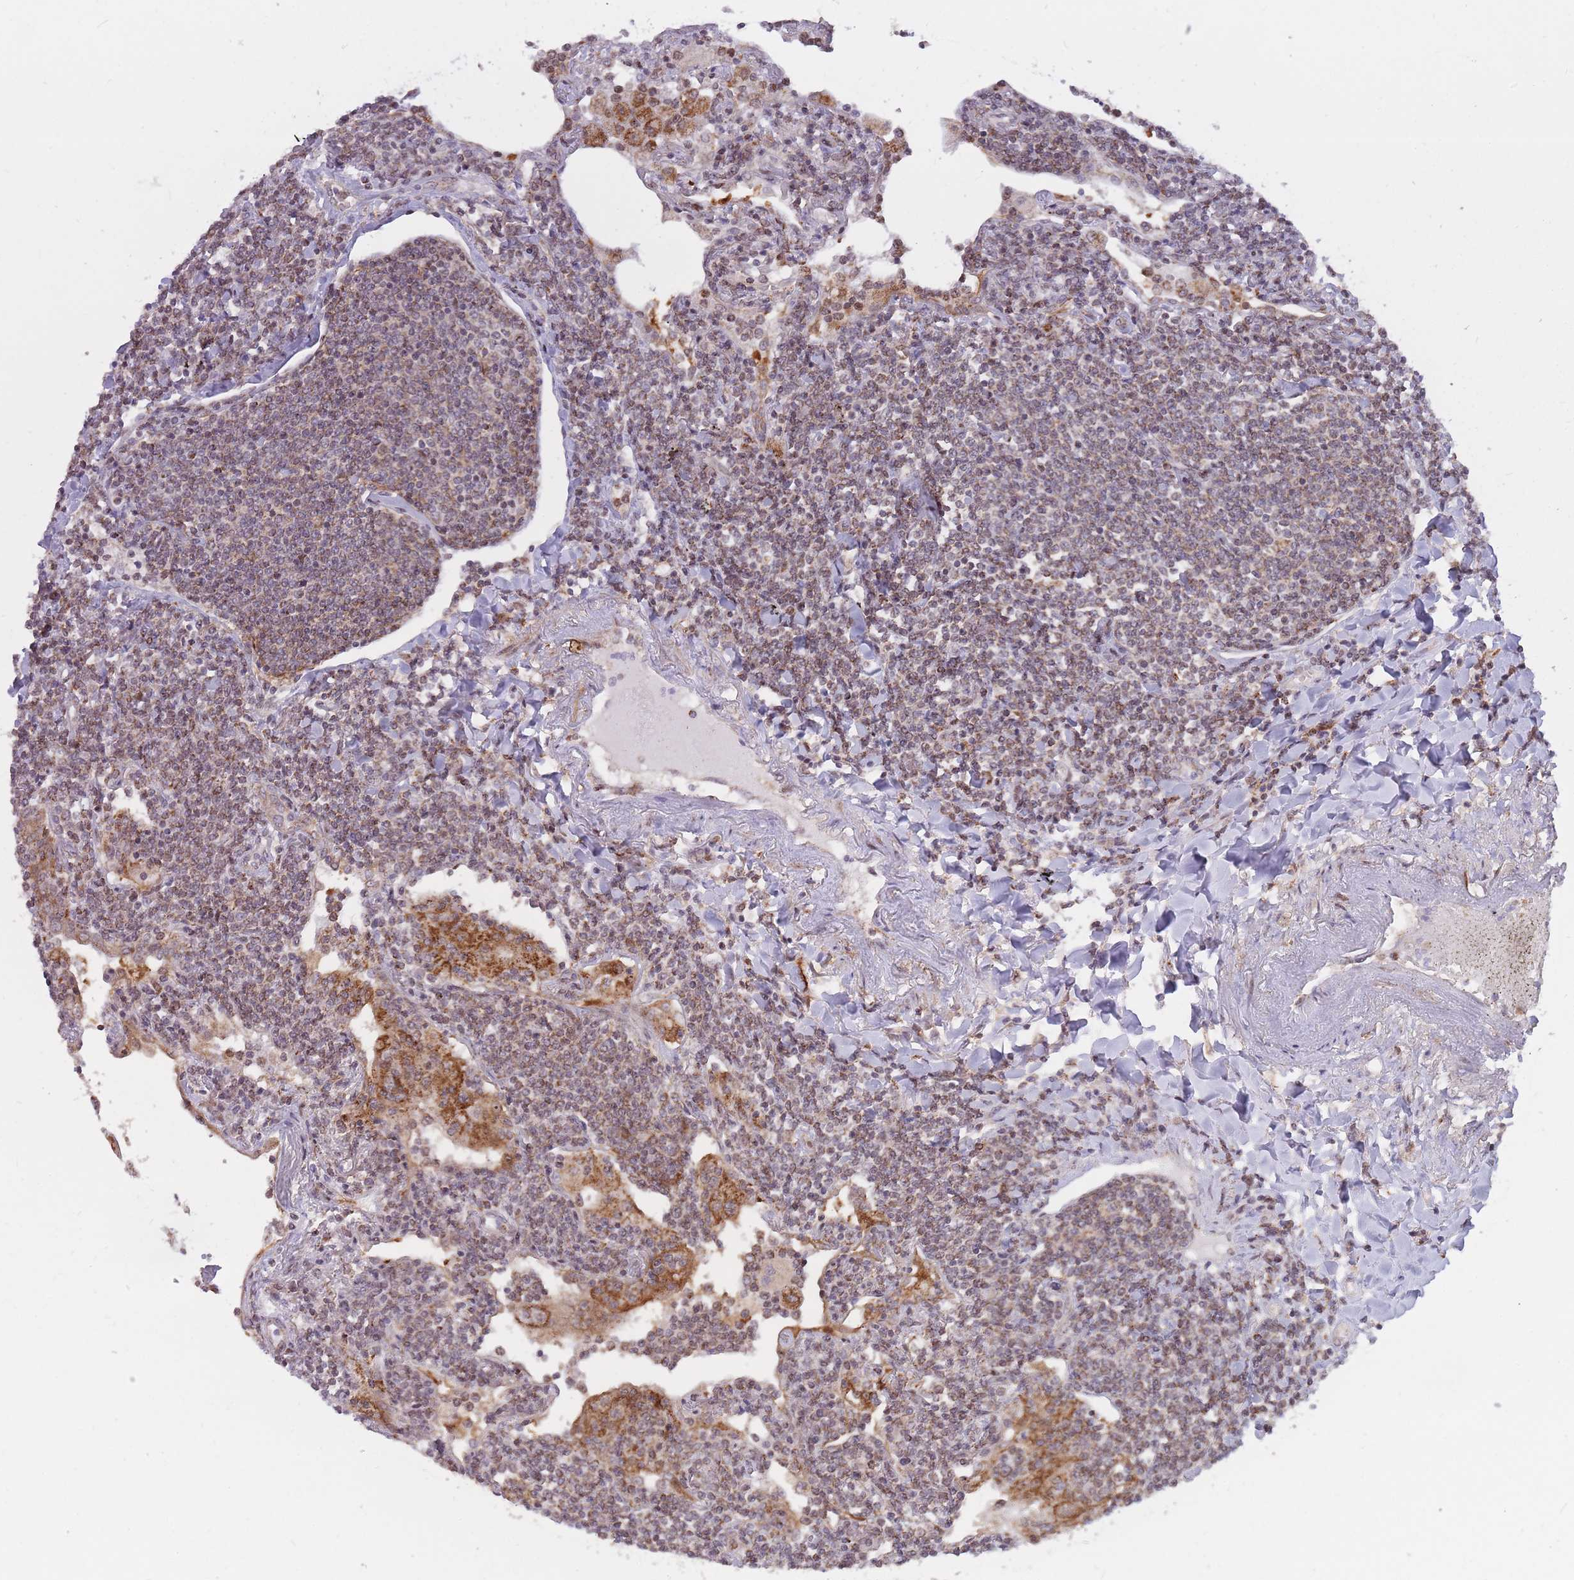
{"staining": {"intensity": "weak", "quantity": ">75%", "location": "cytoplasmic/membranous"}, "tissue": "lymphoma", "cell_type": "Tumor cells", "image_type": "cancer", "snomed": [{"axis": "morphology", "description": "Malignant lymphoma, non-Hodgkin's type, Low grade"}, {"axis": "topography", "description": "Lung"}], "caption": "An image of malignant lymphoma, non-Hodgkin's type (low-grade) stained for a protein exhibits weak cytoplasmic/membranous brown staining in tumor cells.", "gene": "DPYSL4", "patient": {"sex": "female", "age": 71}}